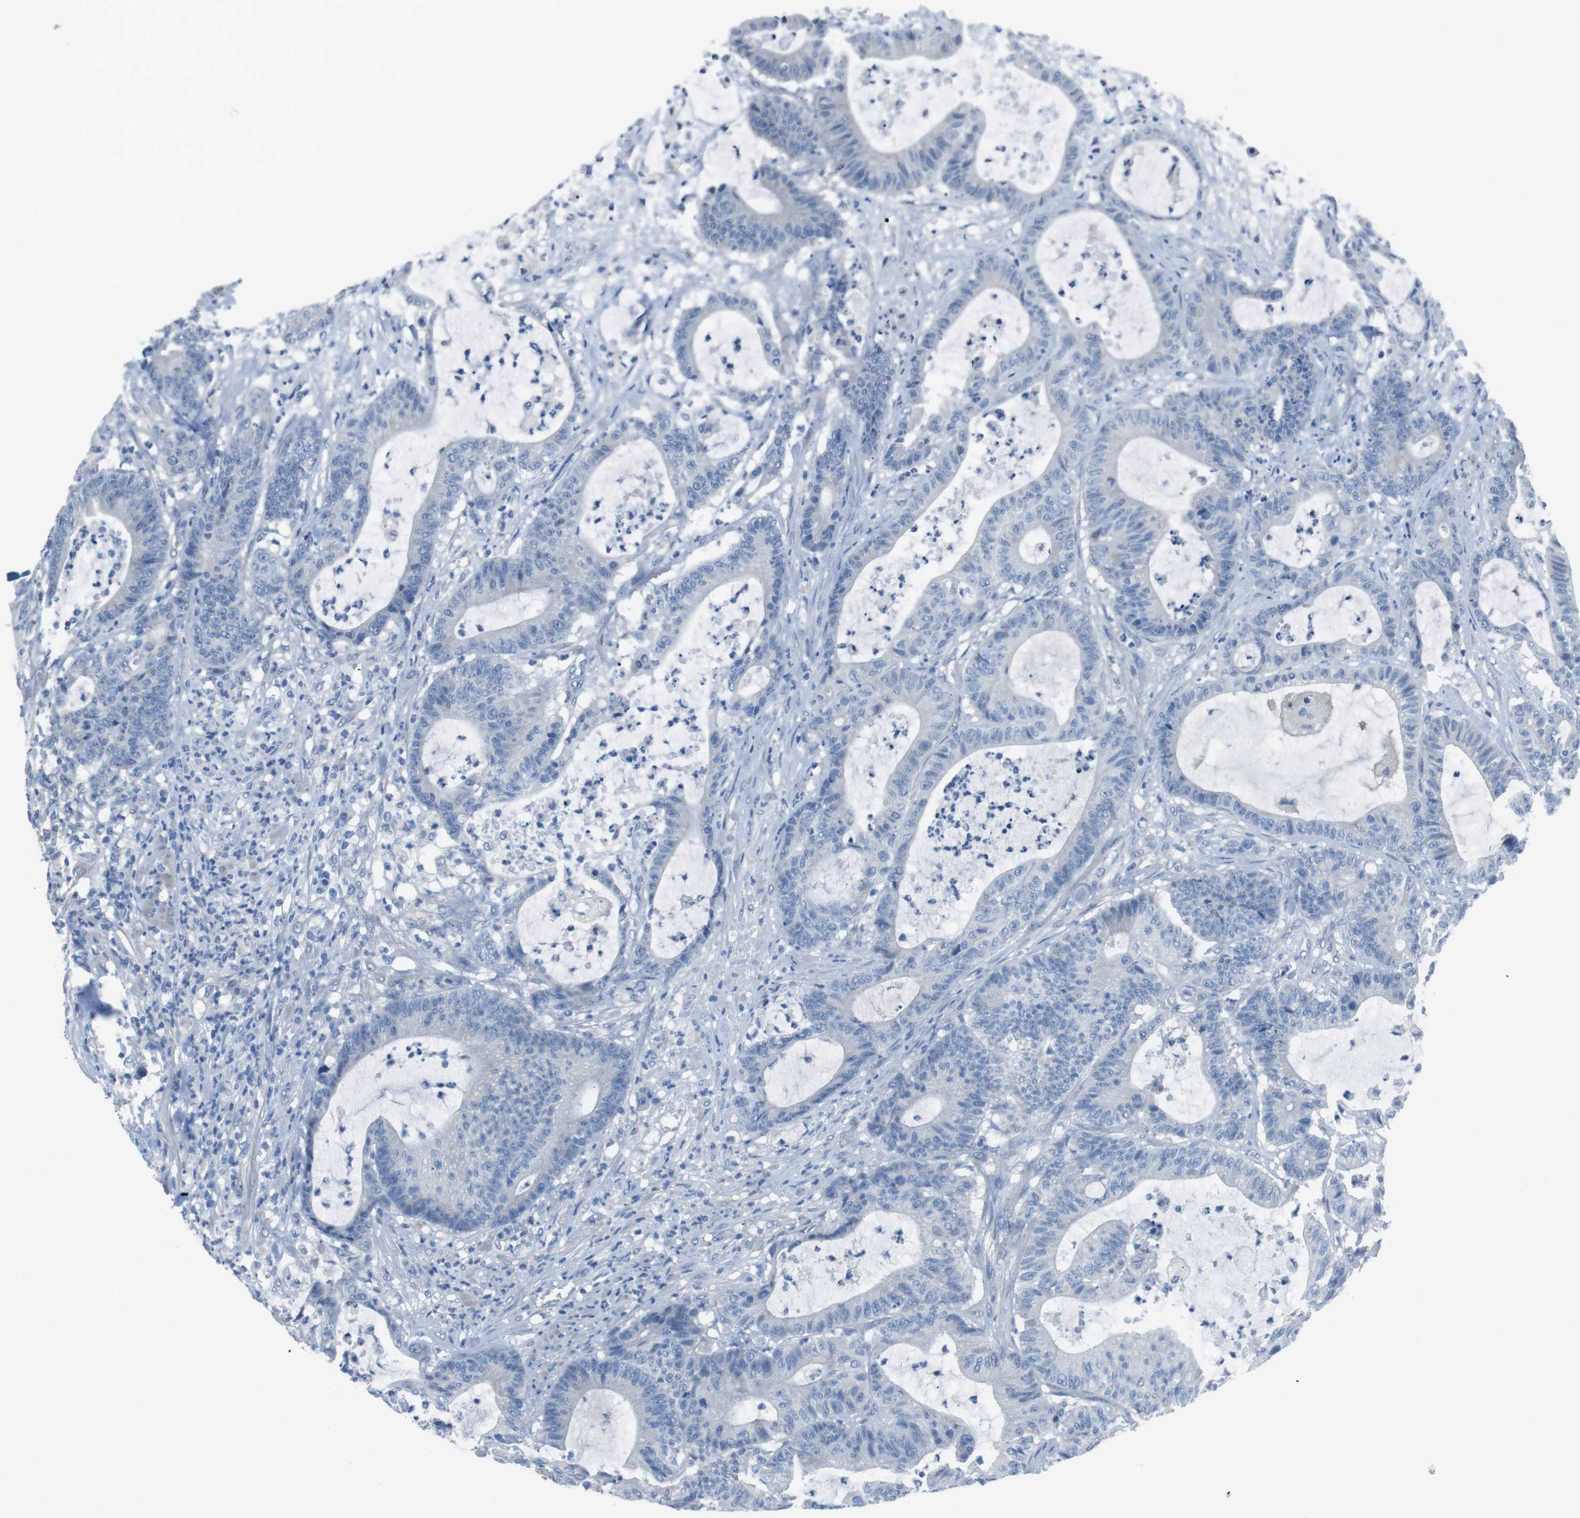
{"staining": {"intensity": "negative", "quantity": "none", "location": "none"}, "tissue": "colorectal cancer", "cell_type": "Tumor cells", "image_type": "cancer", "snomed": [{"axis": "morphology", "description": "Adenocarcinoma, NOS"}, {"axis": "topography", "description": "Colon"}], "caption": "Tumor cells show no significant positivity in adenocarcinoma (colorectal). (DAB immunohistochemistry (IHC) with hematoxylin counter stain).", "gene": "CYP2C8", "patient": {"sex": "female", "age": 84}}